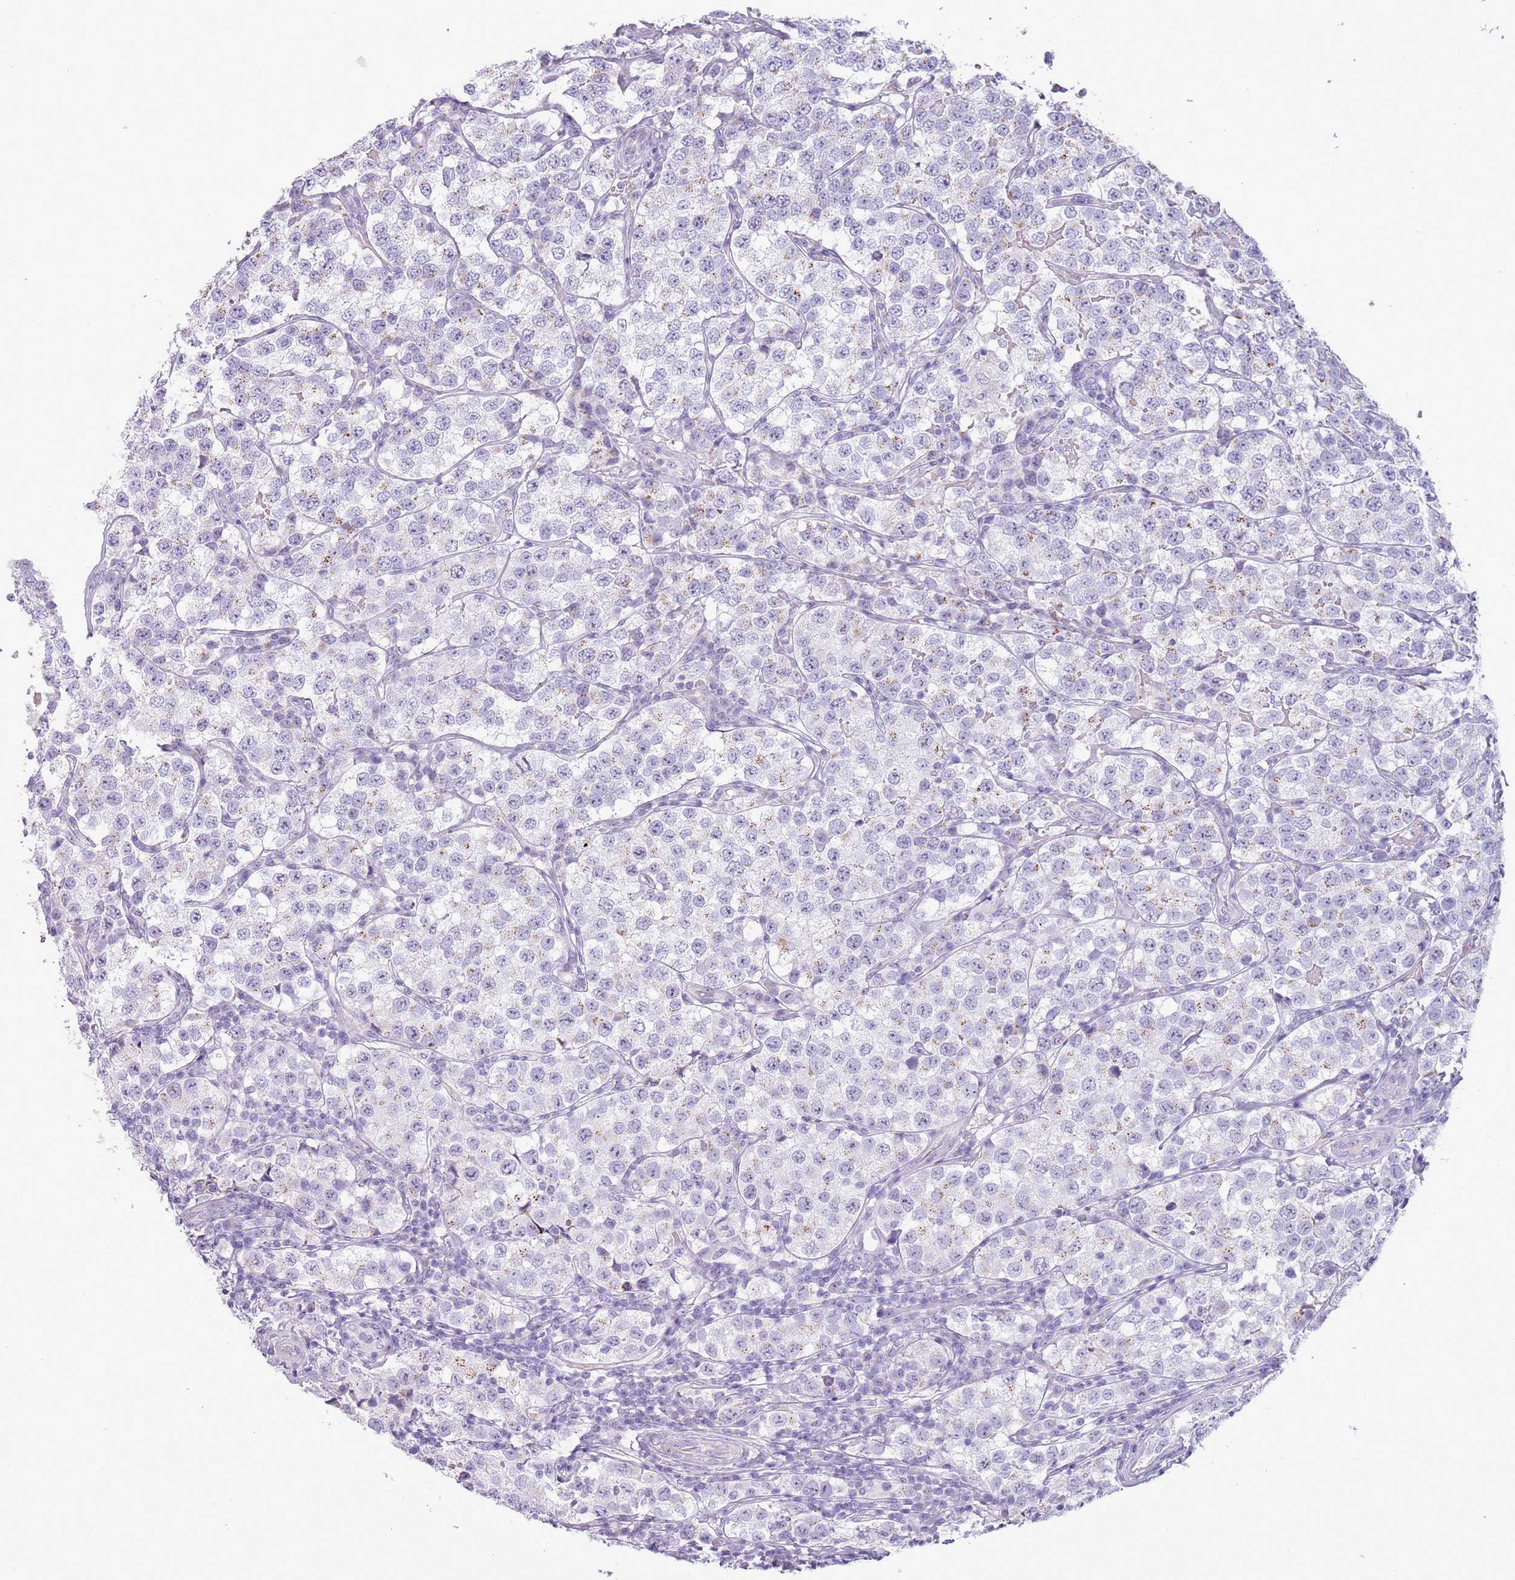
{"staining": {"intensity": "weak", "quantity": "<25%", "location": "cytoplasmic/membranous"}, "tissue": "testis cancer", "cell_type": "Tumor cells", "image_type": "cancer", "snomed": [{"axis": "morphology", "description": "Seminoma, NOS"}, {"axis": "topography", "description": "Testis"}], "caption": "Image shows no significant protein expression in tumor cells of testis cancer.", "gene": "NBPF6", "patient": {"sex": "male", "age": 34}}